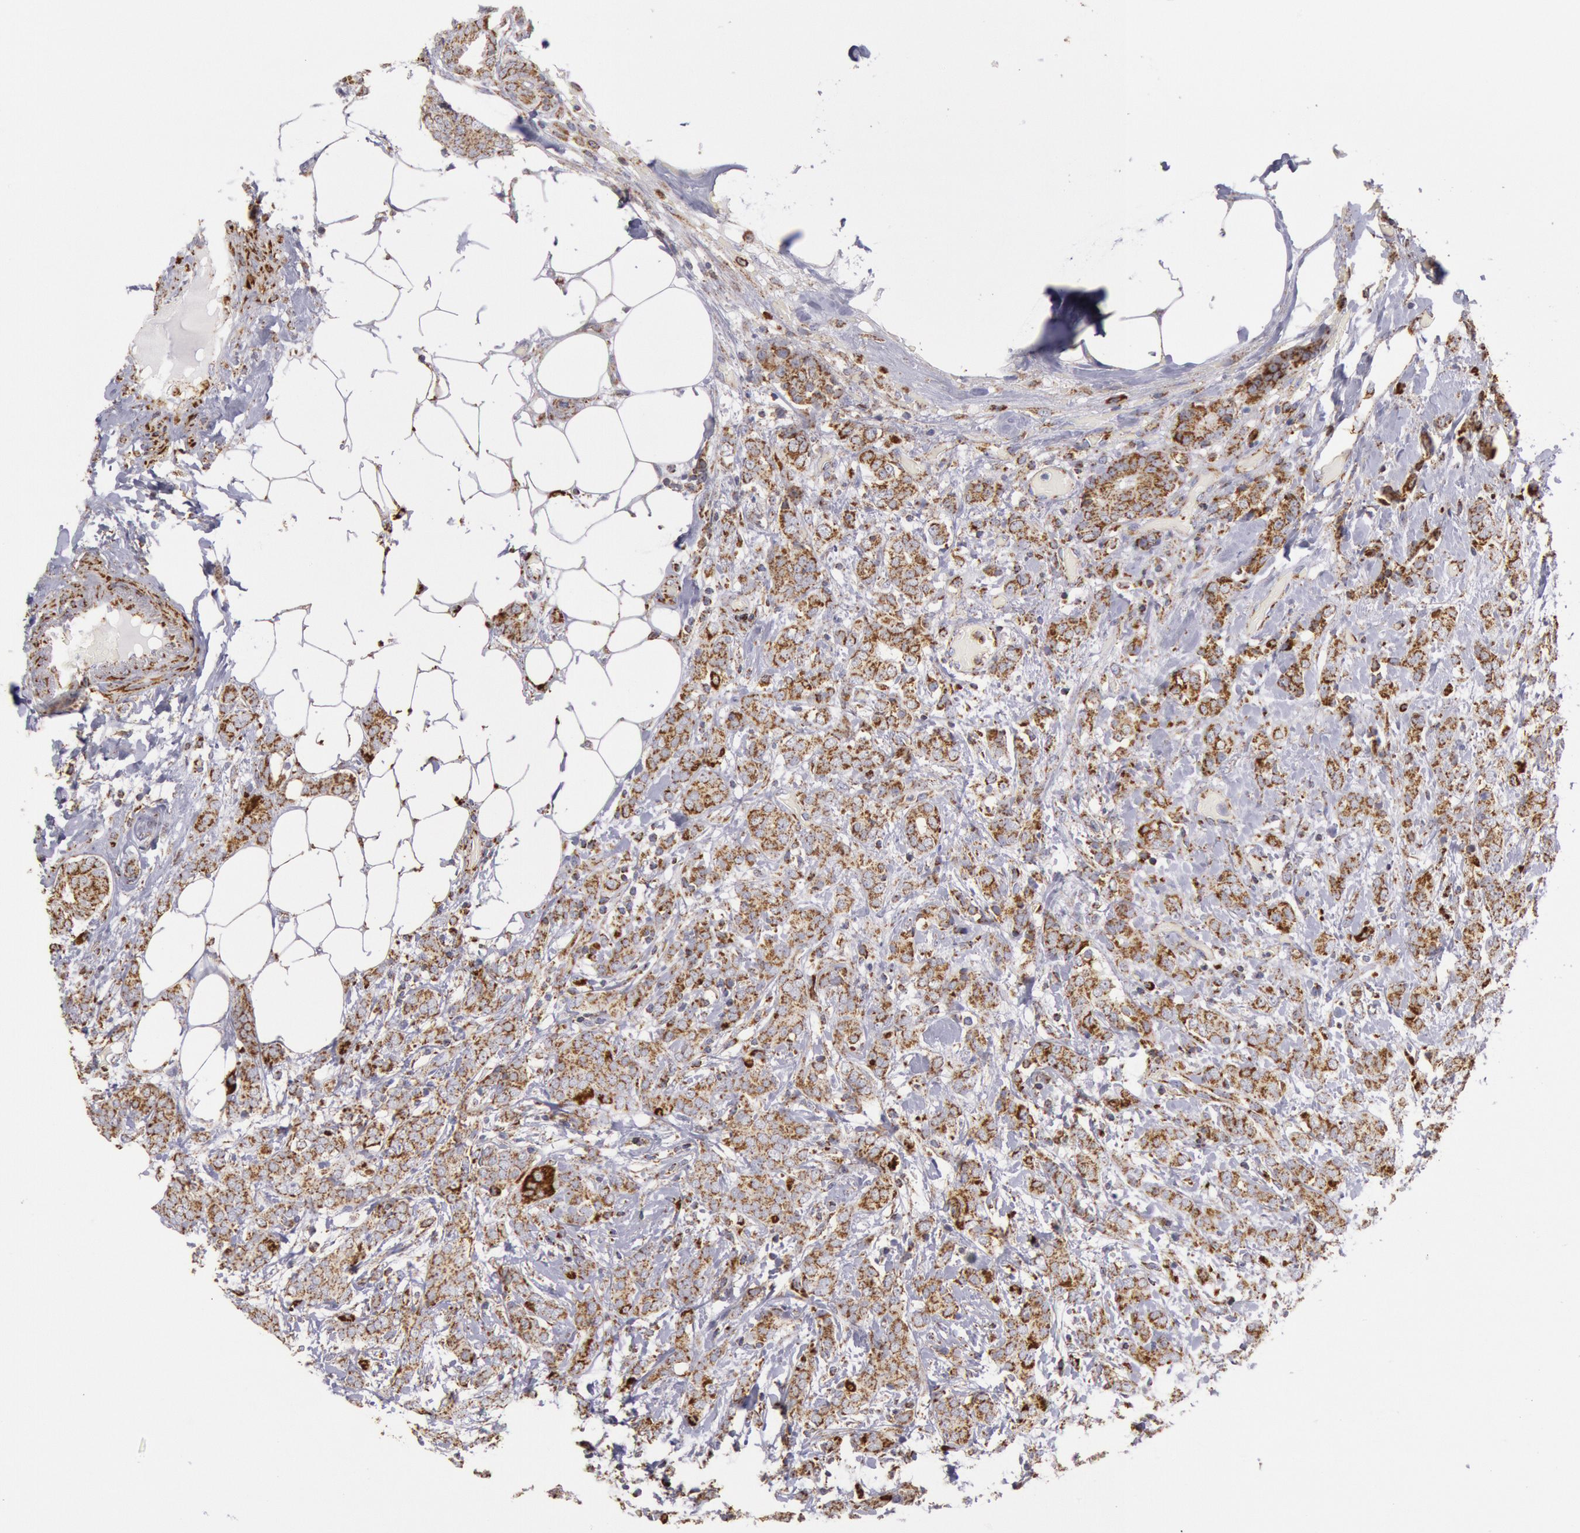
{"staining": {"intensity": "moderate", "quantity": ">75%", "location": "cytoplasmic/membranous,nuclear"}, "tissue": "breast cancer", "cell_type": "Tumor cells", "image_type": "cancer", "snomed": [{"axis": "morphology", "description": "Duct carcinoma"}, {"axis": "topography", "description": "Breast"}], "caption": "Immunohistochemical staining of intraductal carcinoma (breast) displays medium levels of moderate cytoplasmic/membranous and nuclear protein positivity in approximately >75% of tumor cells.", "gene": "CYC1", "patient": {"sex": "female", "age": 53}}